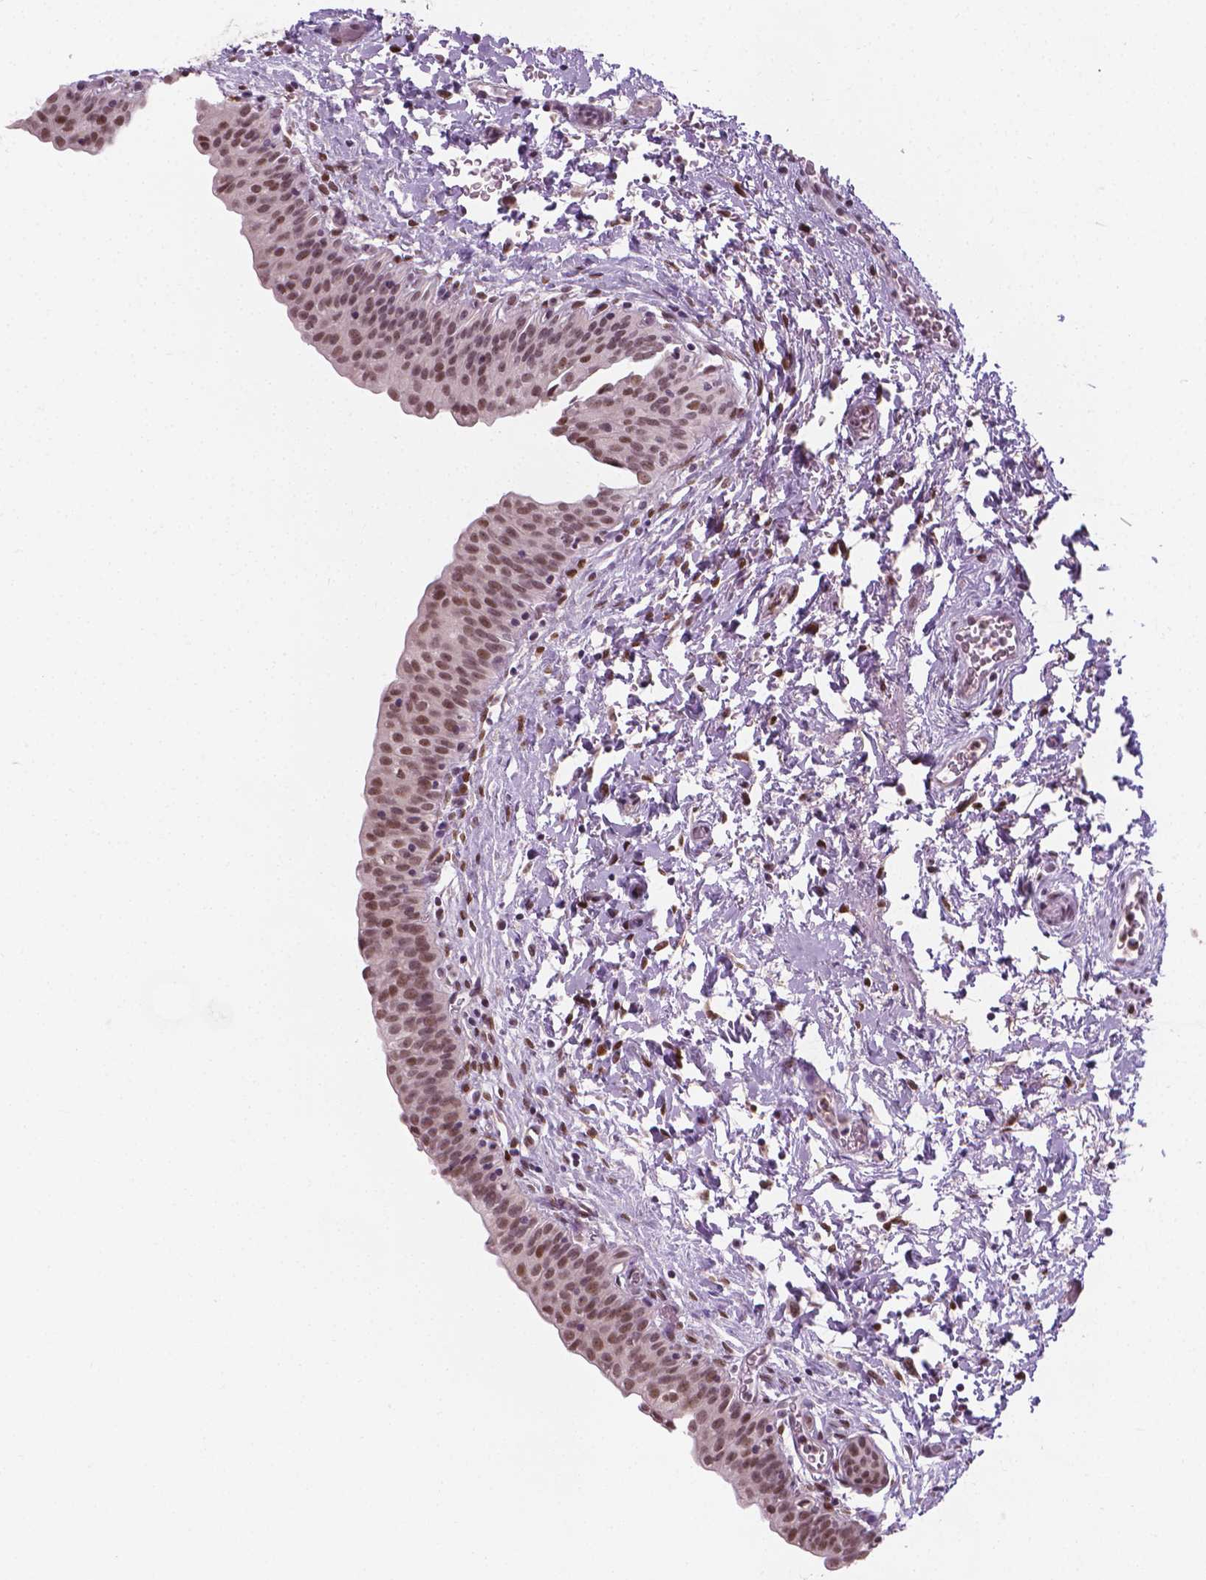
{"staining": {"intensity": "moderate", "quantity": "25%-75%", "location": "nuclear"}, "tissue": "urinary bladder", "cell_type": "Urothelial cells", "image_type": "normal", "snomed": [{"axis": "morphology", "description": "Normal tissue, NOS"}, {"axis": "topography", "description": "Urinary bladder"}], "caption": "Protein staining of benign urinary bladder demonstrates moderate nuclear expression in approximately 25%-75% of urothelial cells.", "gene": "CDKN1C", "patient": {"sex": "male", "age": 56}}